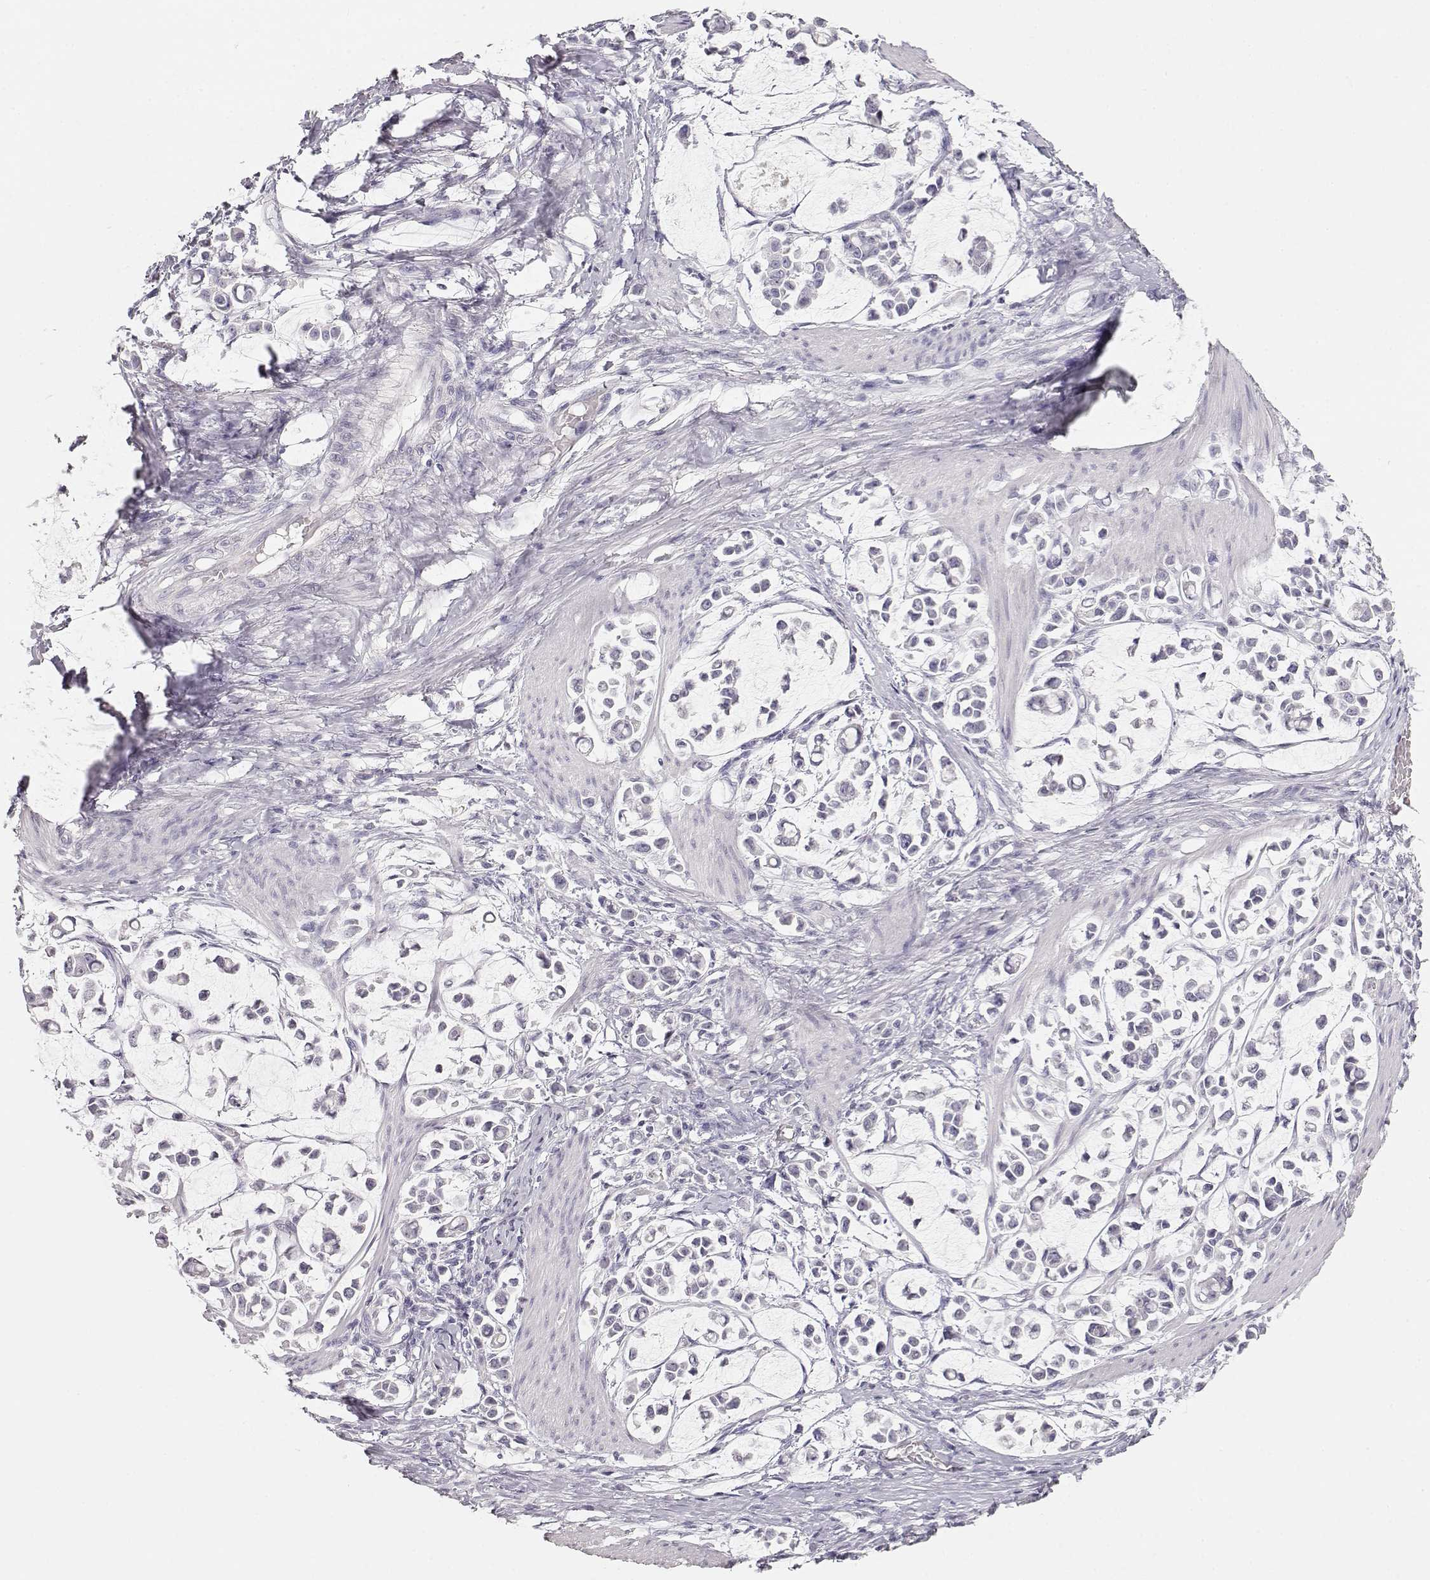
{"staining": {"intensity": "negative", "quantity": "none", "location": "none"}, "tissue": "stomach cancer", "cell_type": "Tumor cells", "image_type": "cancer", "snomed": [{"axis": "morphology", "description": "Adenocarcinoma, NOS"}, {"axis": "topography", "description": "Stomach"}], "caption": "Immunohistochemistry histopathology image of neoplastic tissue: human stomach cancer stained with DAB (3,3'-diaminobenzidine) shows no significant protein positivity in tumor cells. (Stains: DAB (3,3'-diaminobenzidine) immunohistochemistry (IHC) with hematoxylin counter stain, Microscopy: brightfield microscopy at high magnification).", "gene": "TKTL1", "patient": {"sex": "male", "age": 82}}